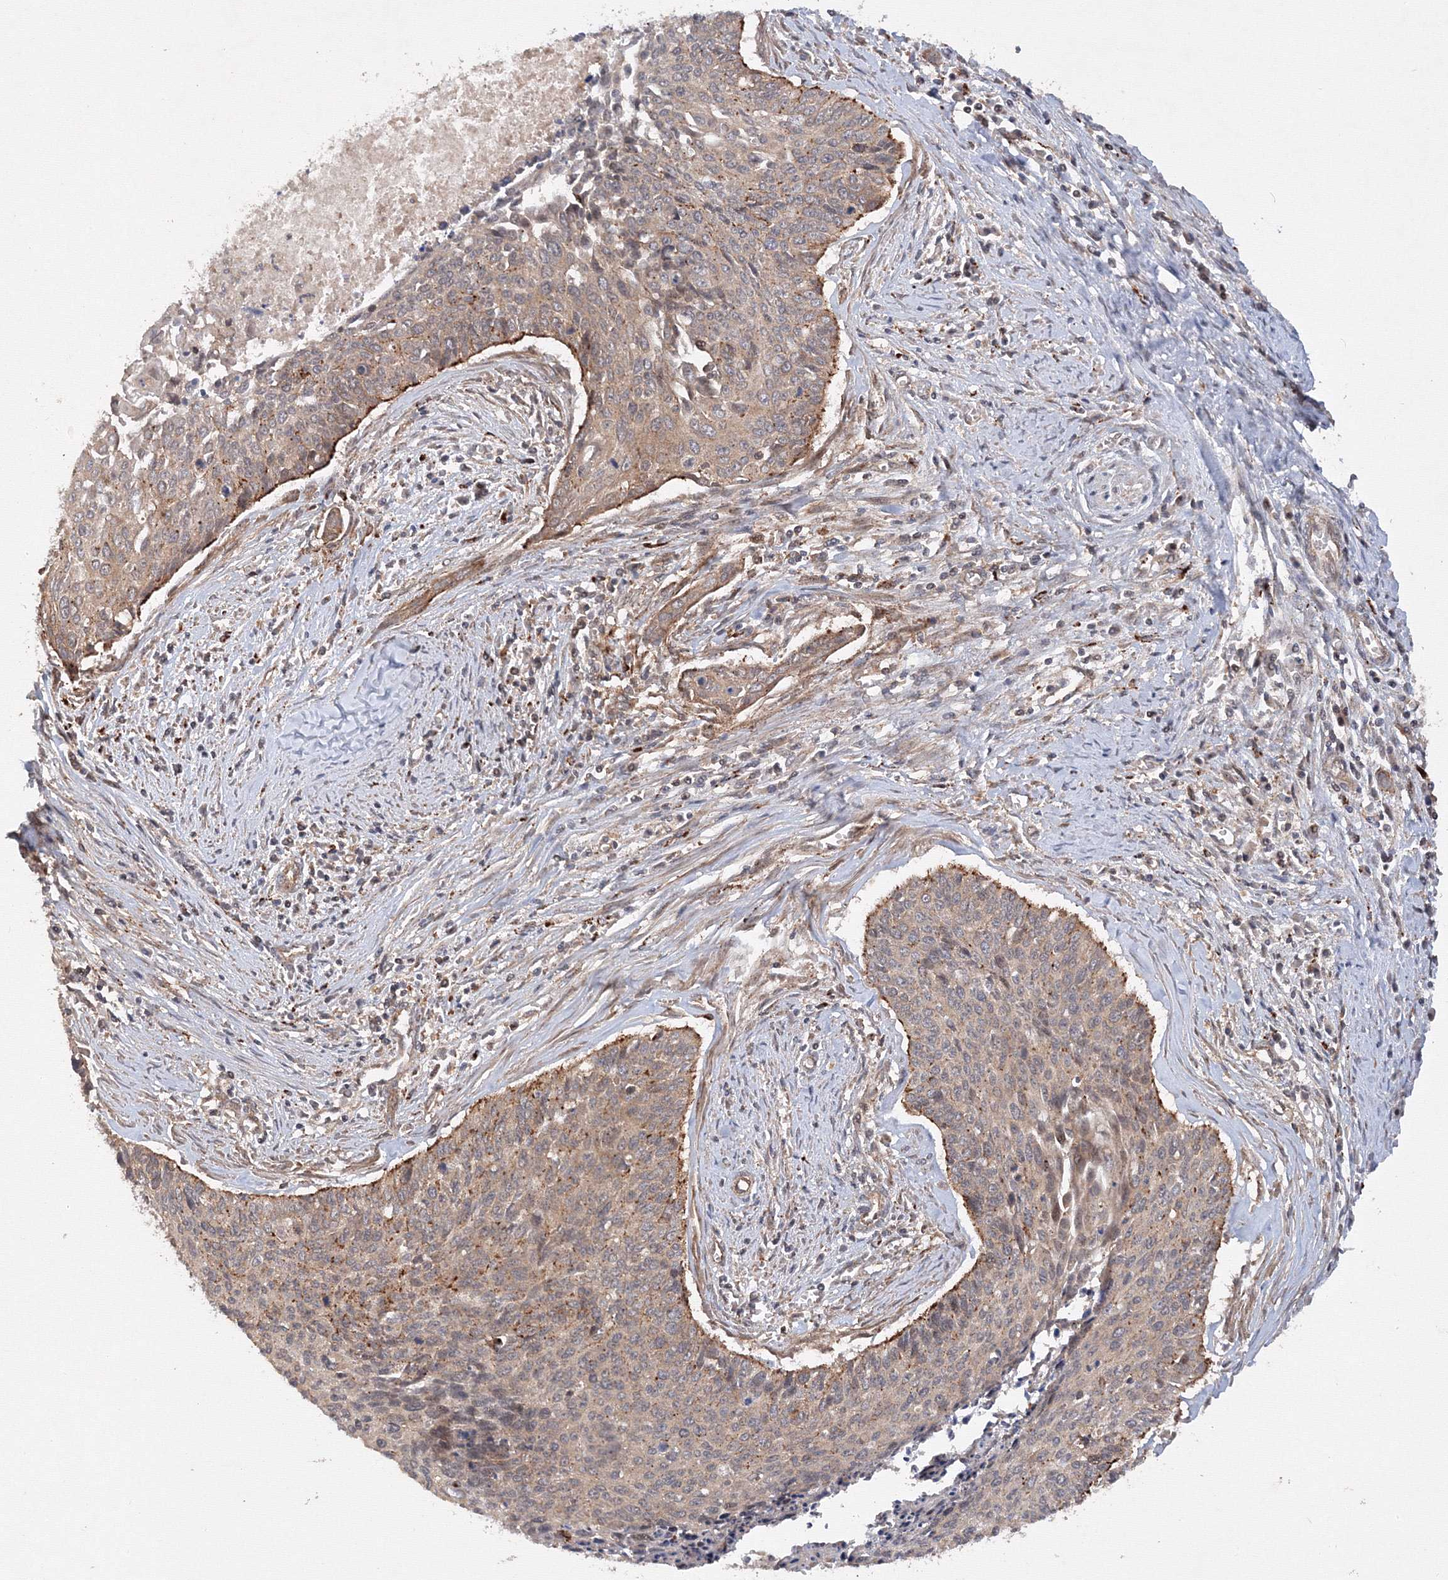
{"staining": {"intensity": "weak", "quantity": "25%-75%", "location": "cytoplasmic/membranous"}, "tissue": "cervical cancer", "cell_type": "Tumor cells", "image_type": "cancer", "snomed": [{"axis": "morphology", "description": "Squamous cell carcinoma, NOS"}, {"axis": "topography", "description": "Cervix"}], "caption": "A high-resolution histopathology image shows IHC staining of cervical cancer (squamous cell carcinoma), which shows weak cytoplasmic/membranous staining in approximately 25%-75% of tumor cells.", "gene": "DCTD", "patient": {"sex": "female", "age": 55}}